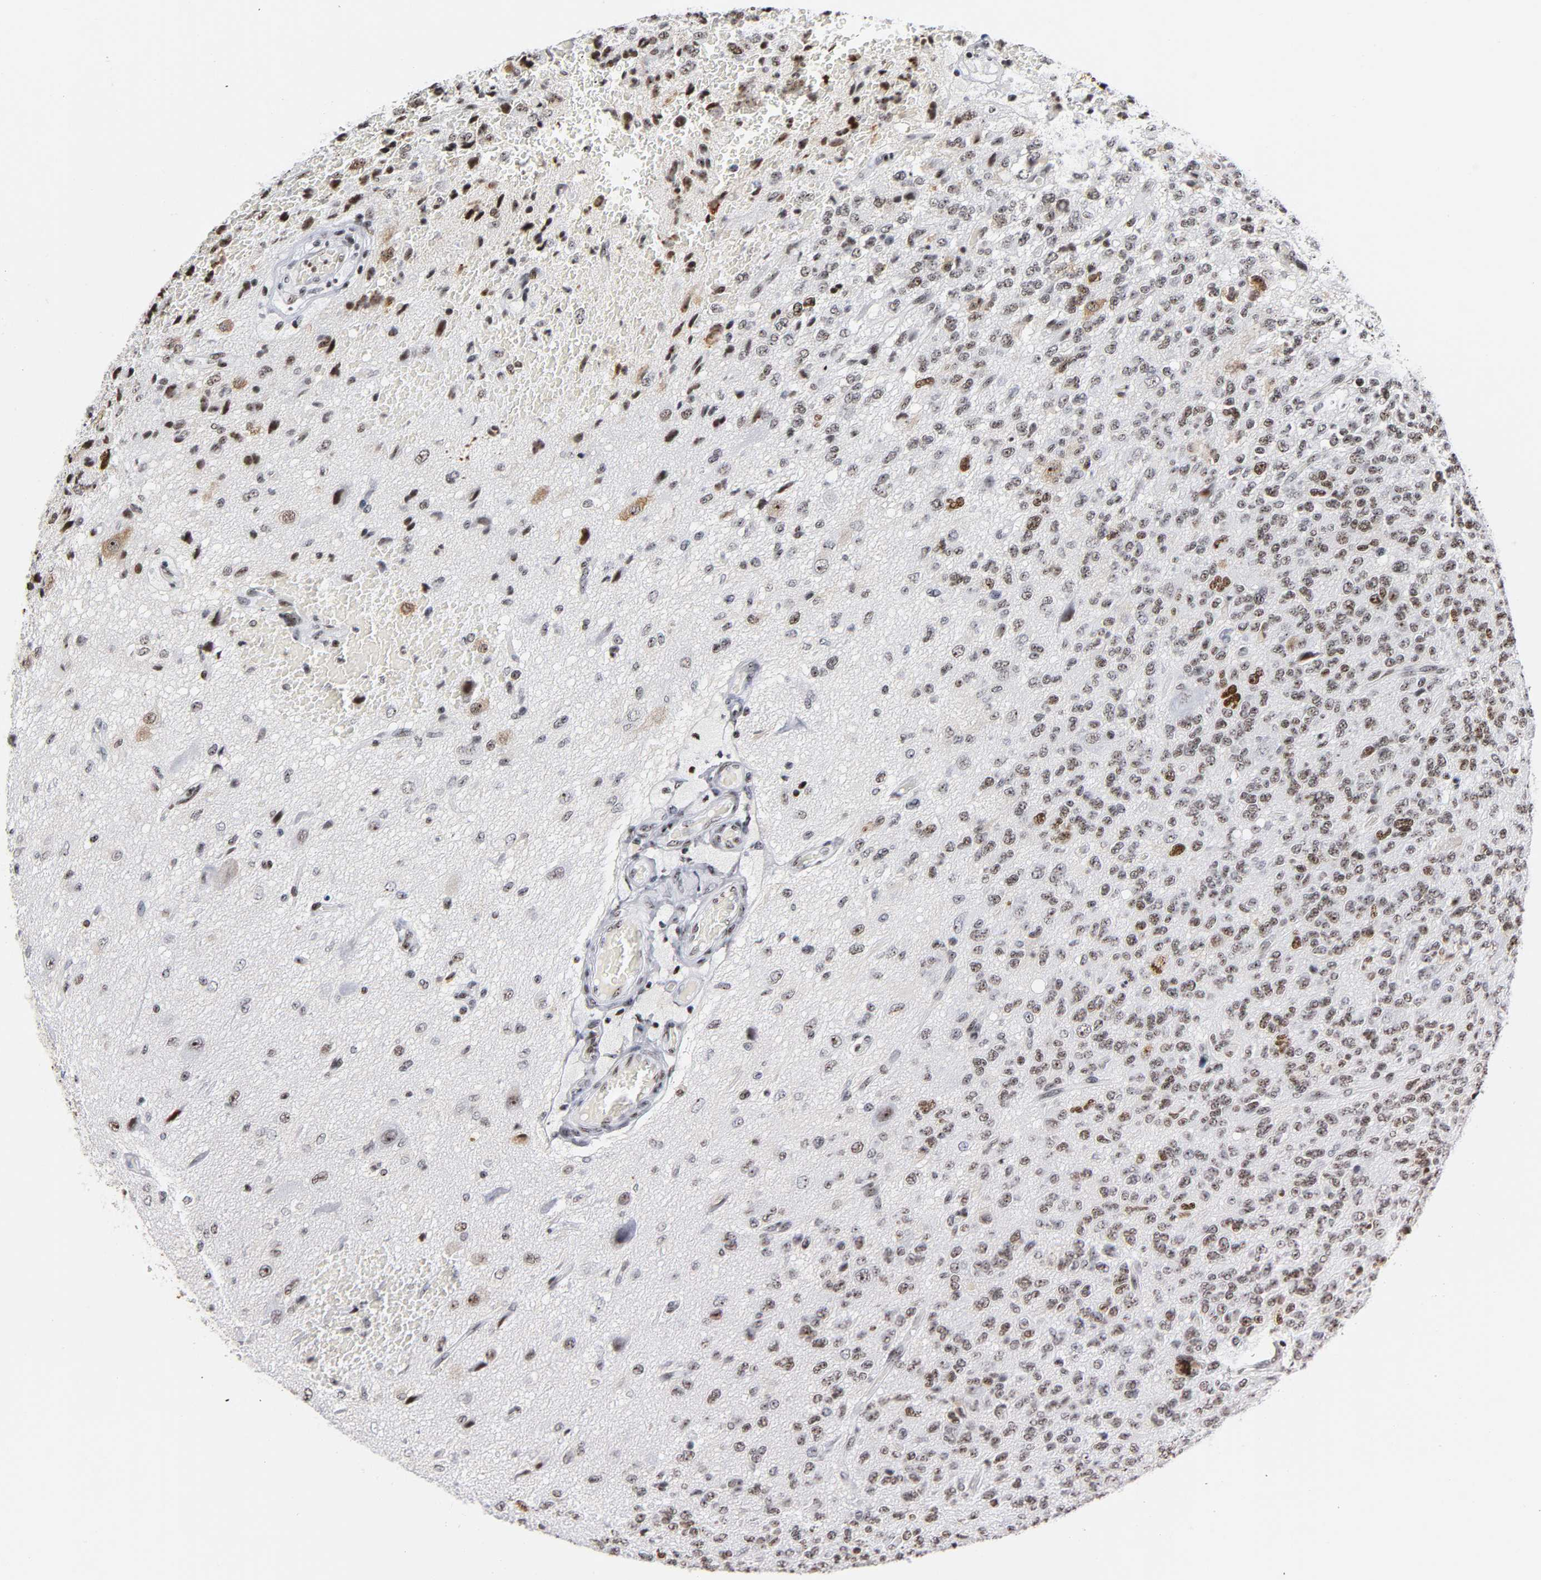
{"staining": {"intensity": "moderate", "quantity": ">75%", "location": "nuclear"}, "tissue": "glioma", "cell_type": "Tumor cells", "image_type": "cancer", "snomed": [{"axis": "morphology", "description": "Glioma, malignant, High grade"}, {"axis": "topography", "description": "pancreas cauda"}], "caption": "Immunohistochemical staining of human malignant glioma (high-grade) demonstrates medium levels of moderate nuclear protein expression in approximately >75% of tumor cells.", "gene": "UBTF", "patient": {"sex": "male", "age": 60}}